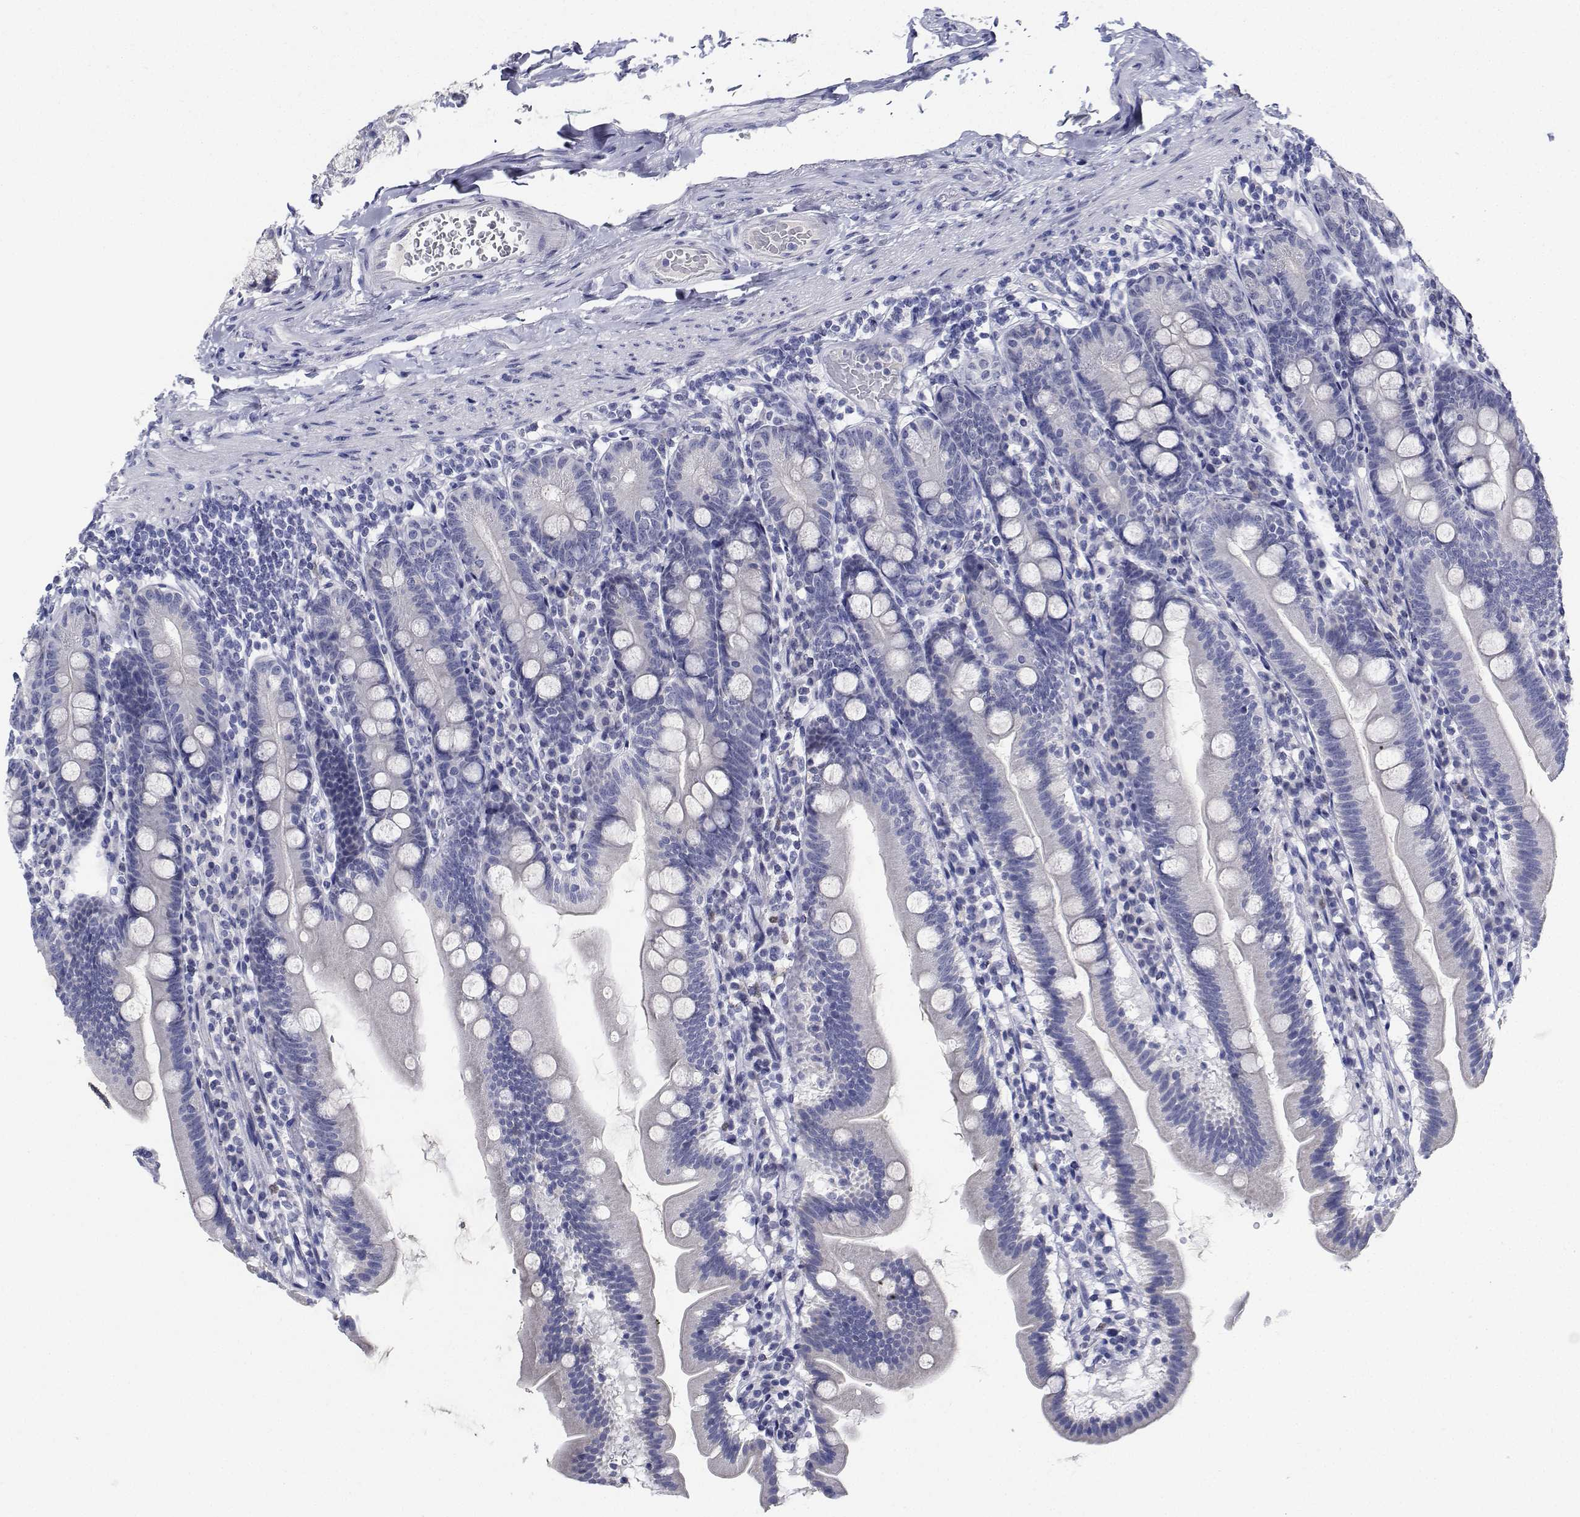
{"staining": {"intensity": "negative", "quantity": "none", "location": "none"}, "tissue": "duodenum", "cell_type": "Glandular cells", "image_type": "normal", "snomed": [{"axis": "morphology", "description": "Normal tissue, NOS"}, {"axis": "topography", "description": "Duodenum"}], "caption": "This photomicrograph is of unremarkable duodenum stained with IHC to label a protein in brown with the nuclei are counter-stained blue. There is no positivity in glandular cells. The staining is performed using DAB (3,3'-diaminobenzidine) brown chromogen with nuclei counter-stained in using hematoxylin.", "gene": "PLXNA4", "patient": {"sex": "female", "age": 67}}